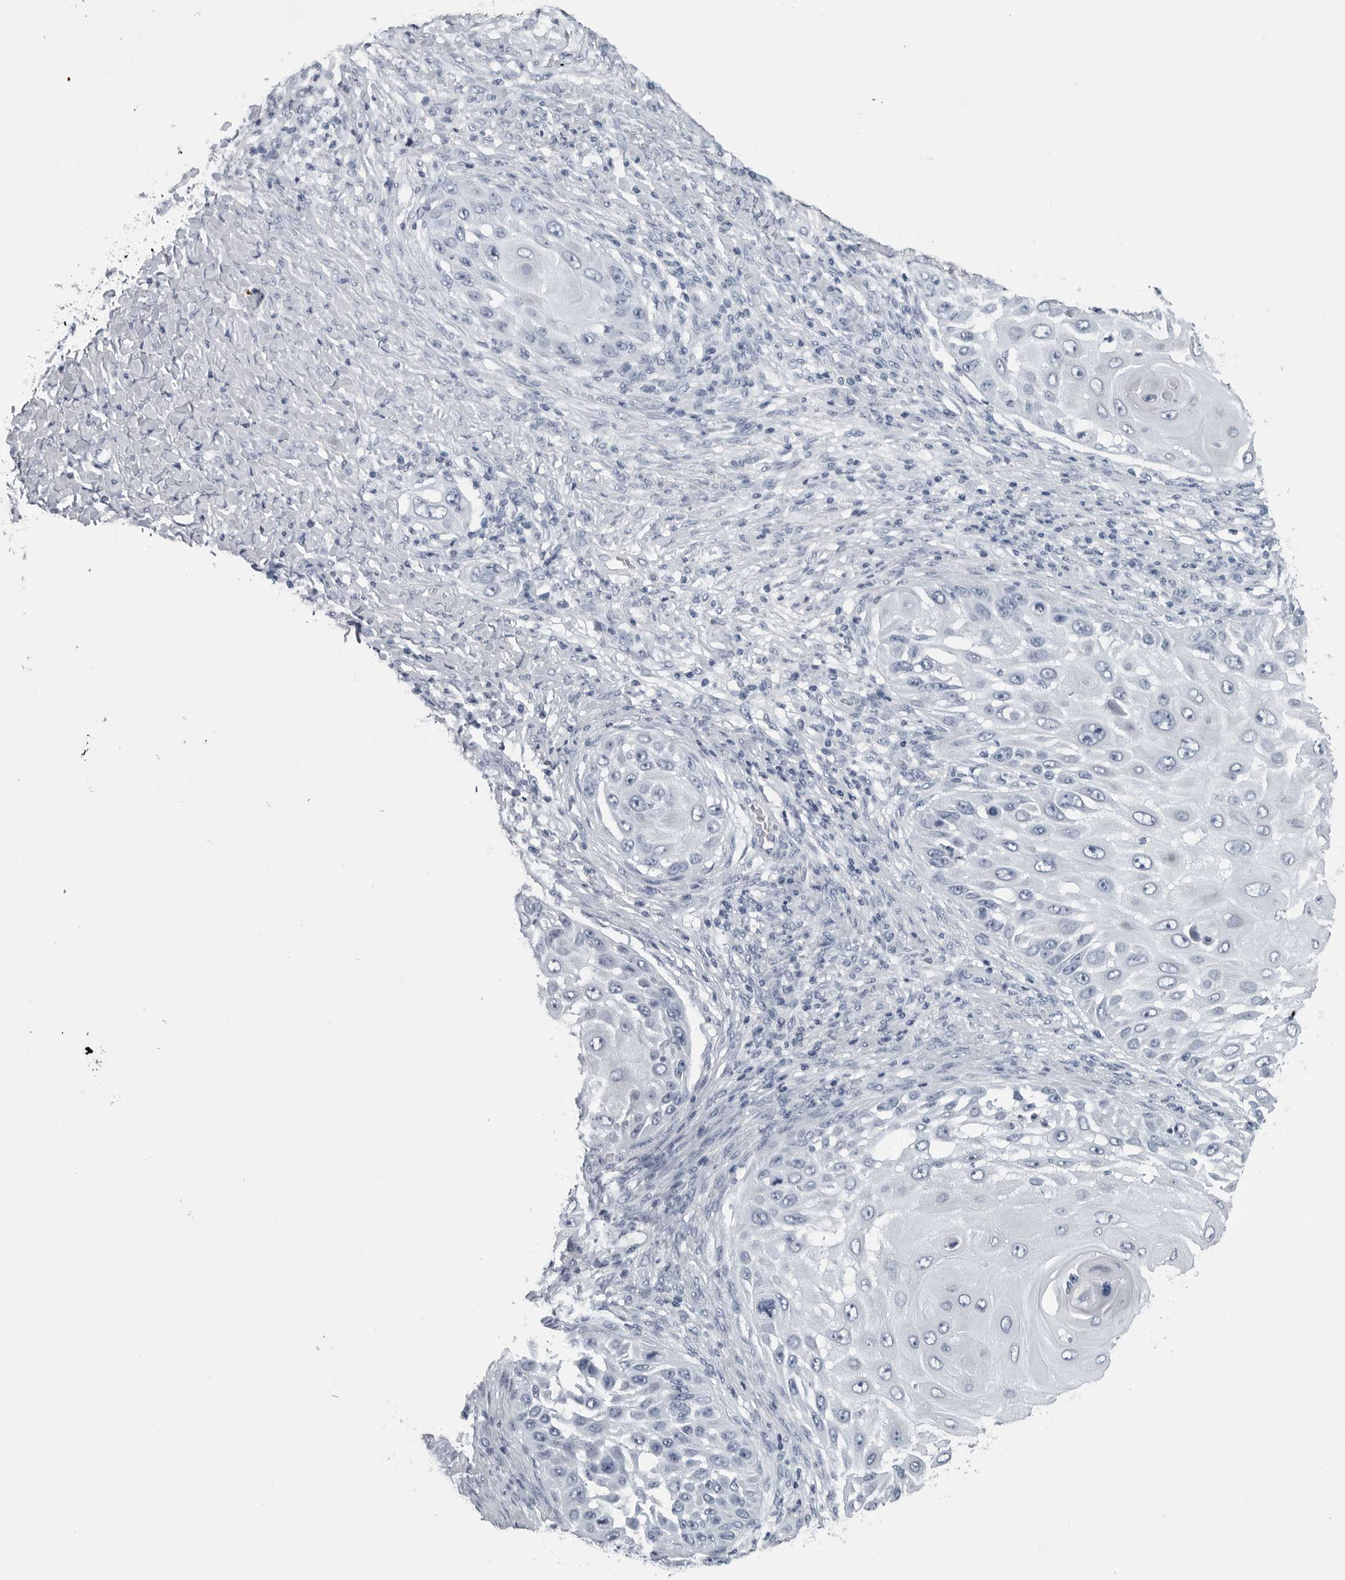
{"staining": {"intensity": "negative", "quantity": "none", "location": "none"}, "tissue": "skin cancer", "cell_type": "Tumor cells", "image_type": "cancer", "snomed": [{"axis": "morphology", "description": "Squamous cell carcinoma, NOS"}, {"axis": "topography", "description": "Skin"}], "caption": "Immunohistochemistry (IHC) histopathology image of squamous cell carcinoma (skin) stained for a protein (brown), which displays no staining in tumor cells.", "gene": "AMPD1", "patient": {"sex": "female", "age": 44}}